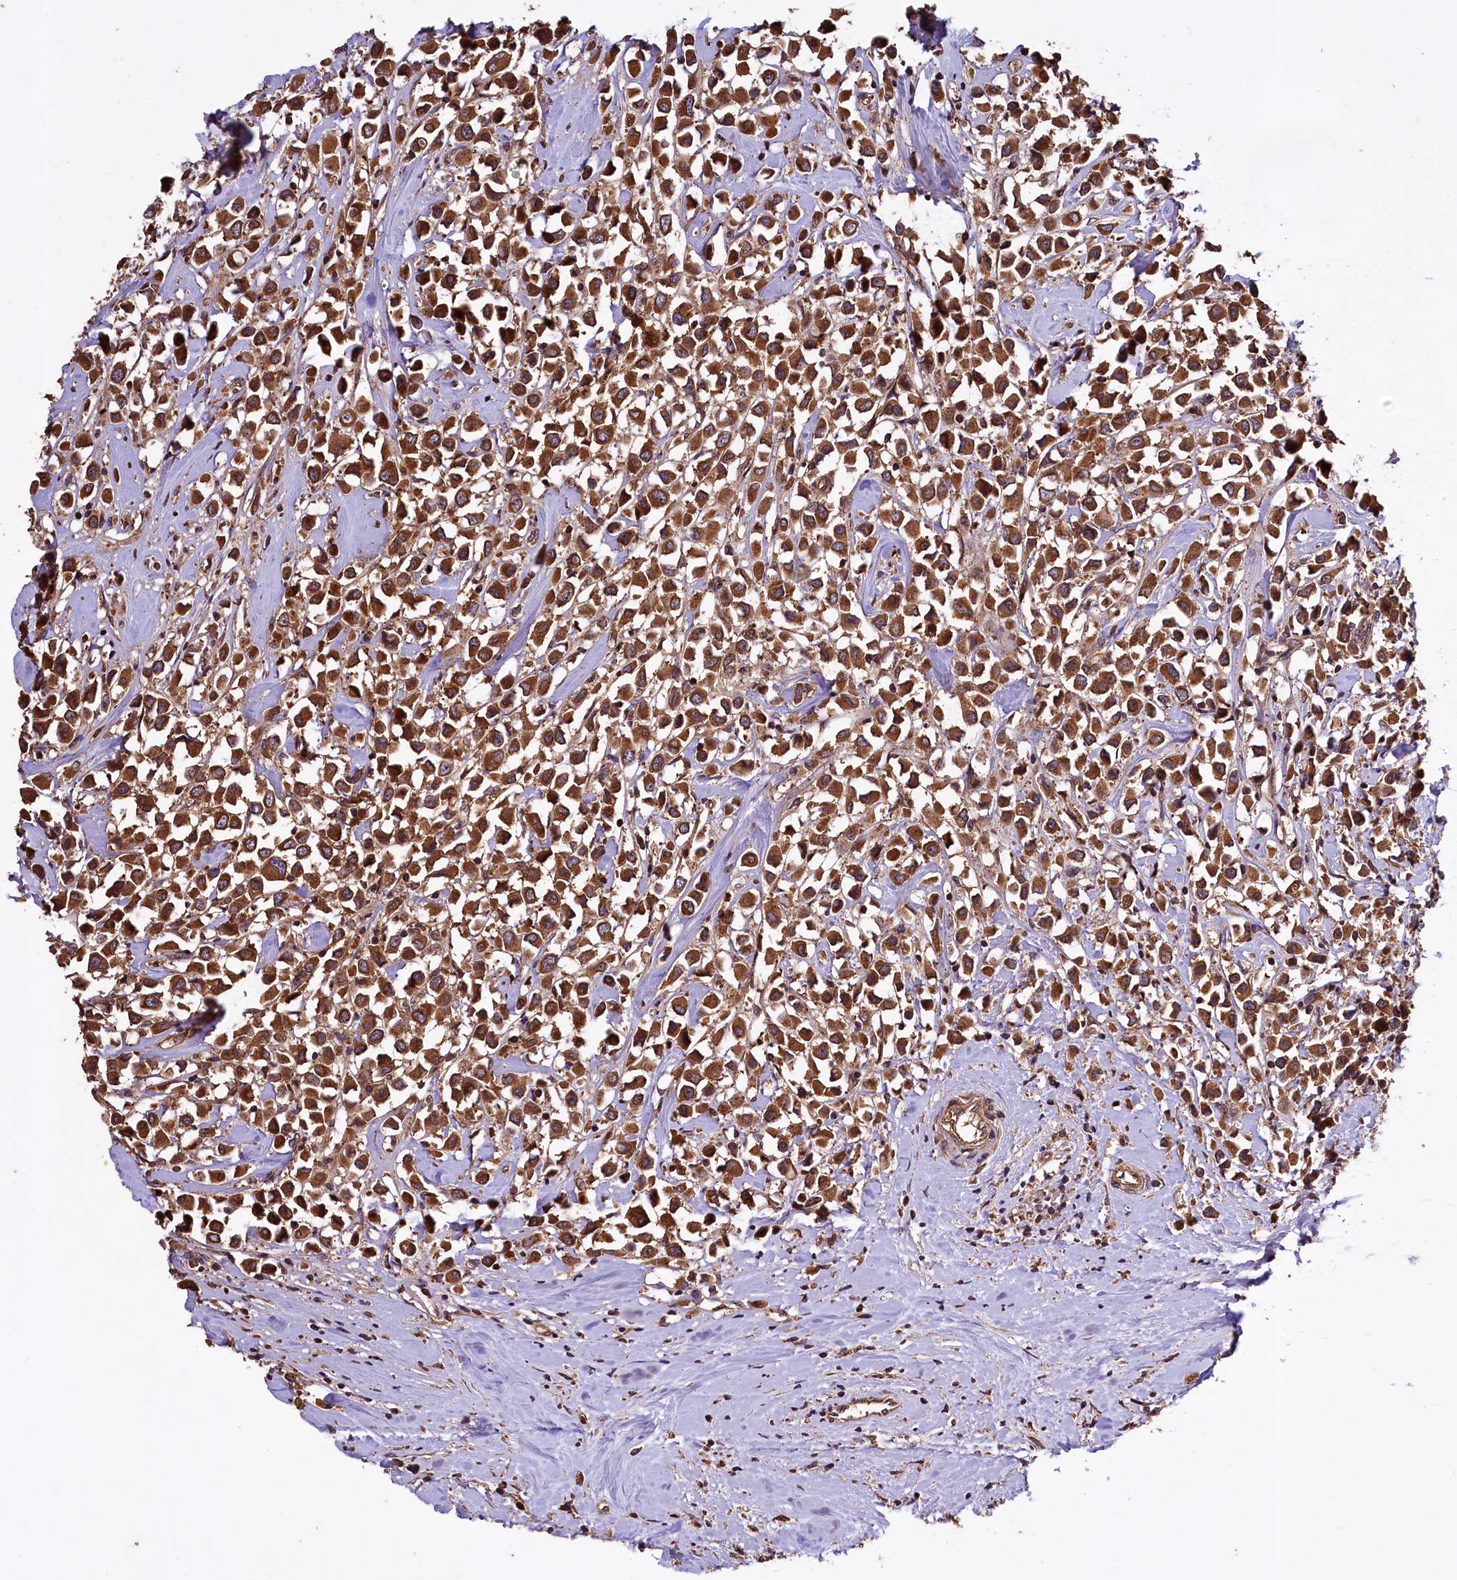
{"staining": {"intensity": "strong", "quantity": ">75%", "location": "cytoplasmic/membranous"}, "tissue": "breast cancer", "cell_type": "Tumor cells", "image_type": "cancer", "snomed": [{"axis": "morphology", "description": "Duct carcinoma"}, {"axis": "topography", "description": "Breast"}], "caption": "Immunohistochemical staining of breast infiltrating ductal carcinoma demonstrates high levels of strong cytoplasmic/membranous staining in about >75% of tumor cells. Using DAB (brown) and hematoxylin (blue) stains, captured at high magnification using brightfield microscopy.", "gene": "KLC2", "patient": {"sex": "female", "age": 61}}